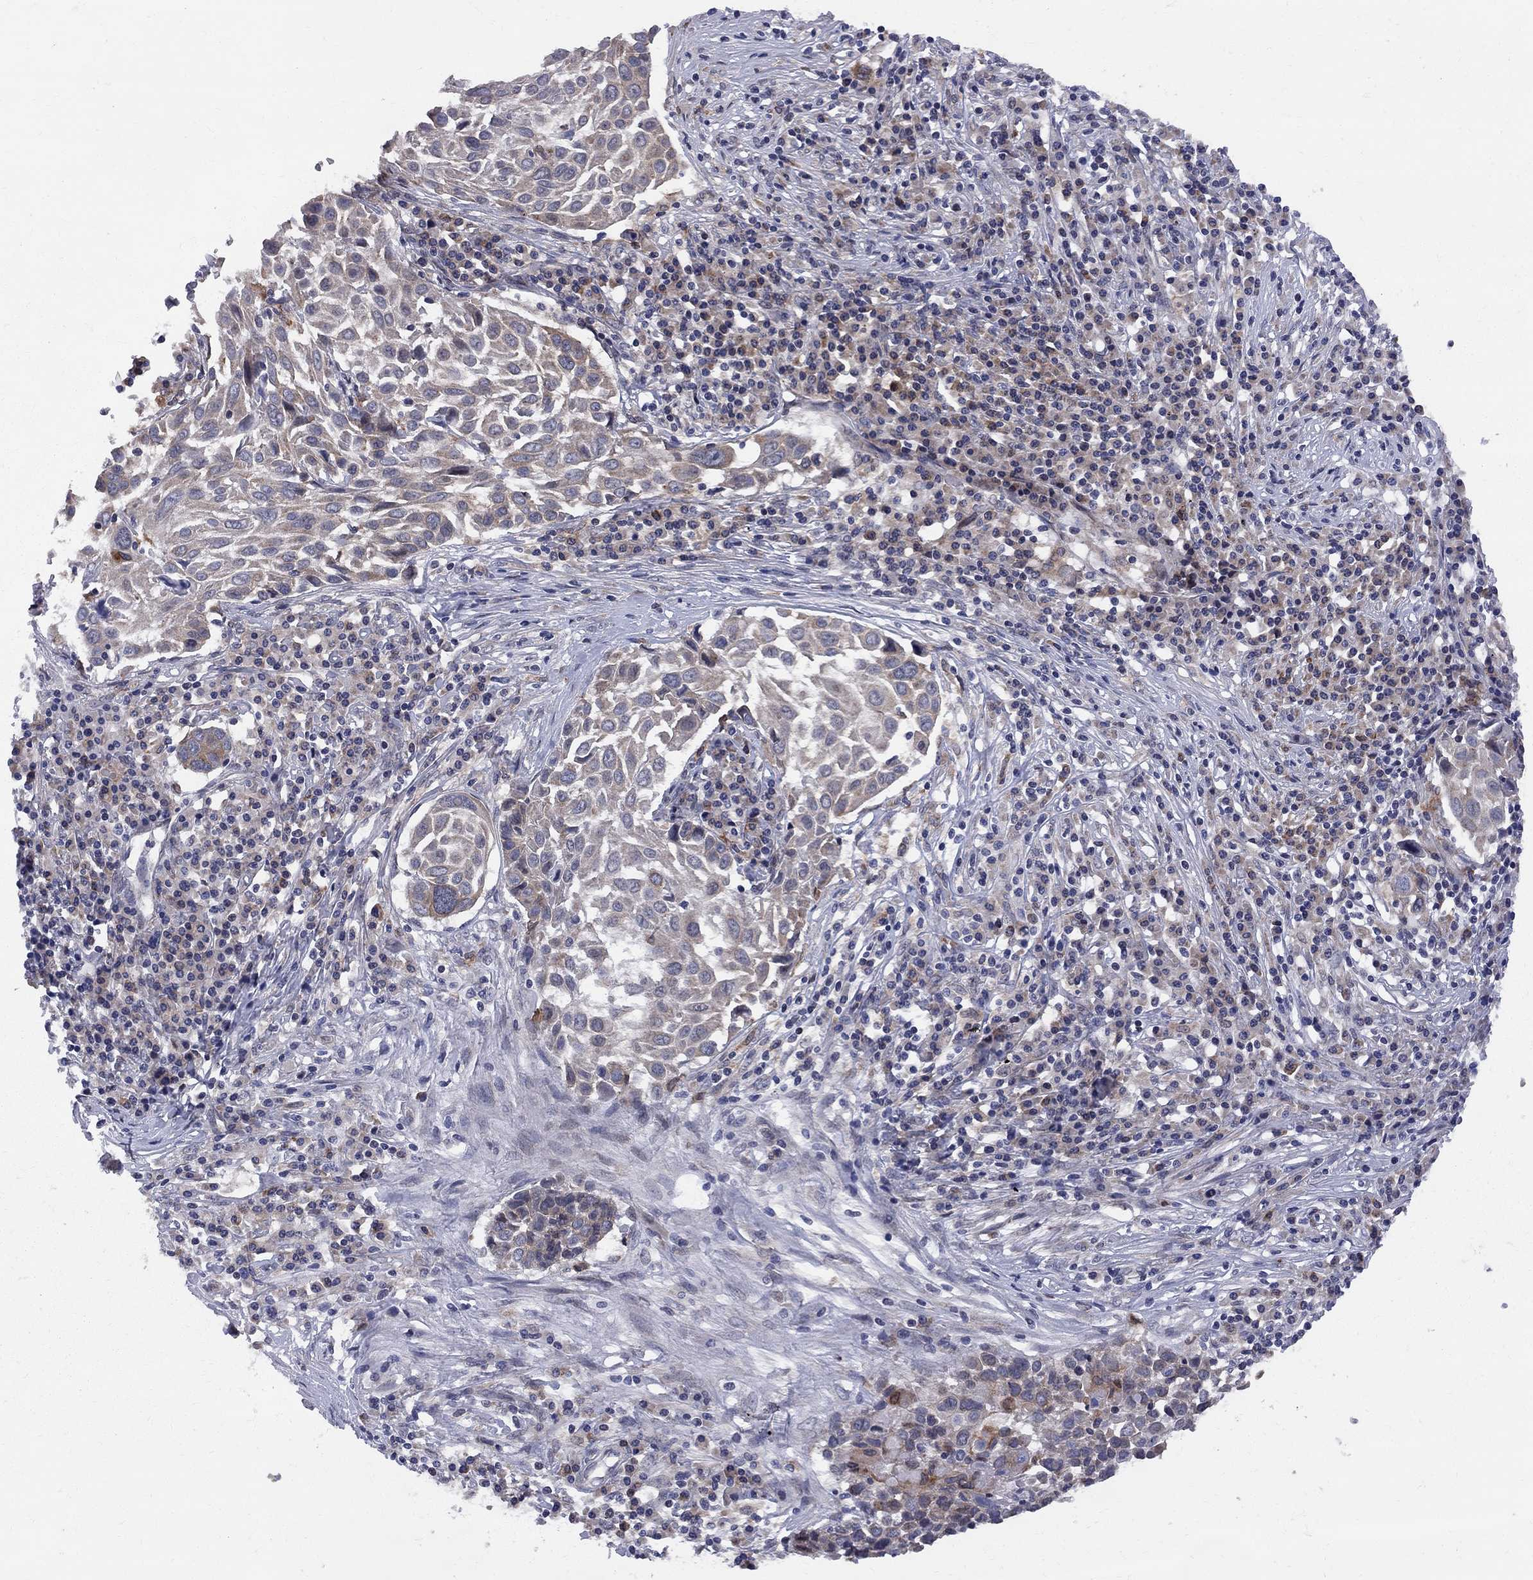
{"staining": {"intensity": "moderate", "quantity": "25%-75%", "location": "cytoplasmic/membranous"}, "tissue": "lung cancer", "cell_type": "Tumor cells", "image_type": "cancer", "snomed": [{"axis": "morphology", "description": "Squamous cell carcinoma, NOS"}, {"axis": "topography", "description": "Lung"}], "caption": "Immunohistochemical staining of human lung cancer demonstrates medium levels of moderate cytoplasmic/membranous protein expression in approximately 25%-75% of tumor cells.", "gene": "CNOT11", "patient": {"sex": "male", "age": 57}}